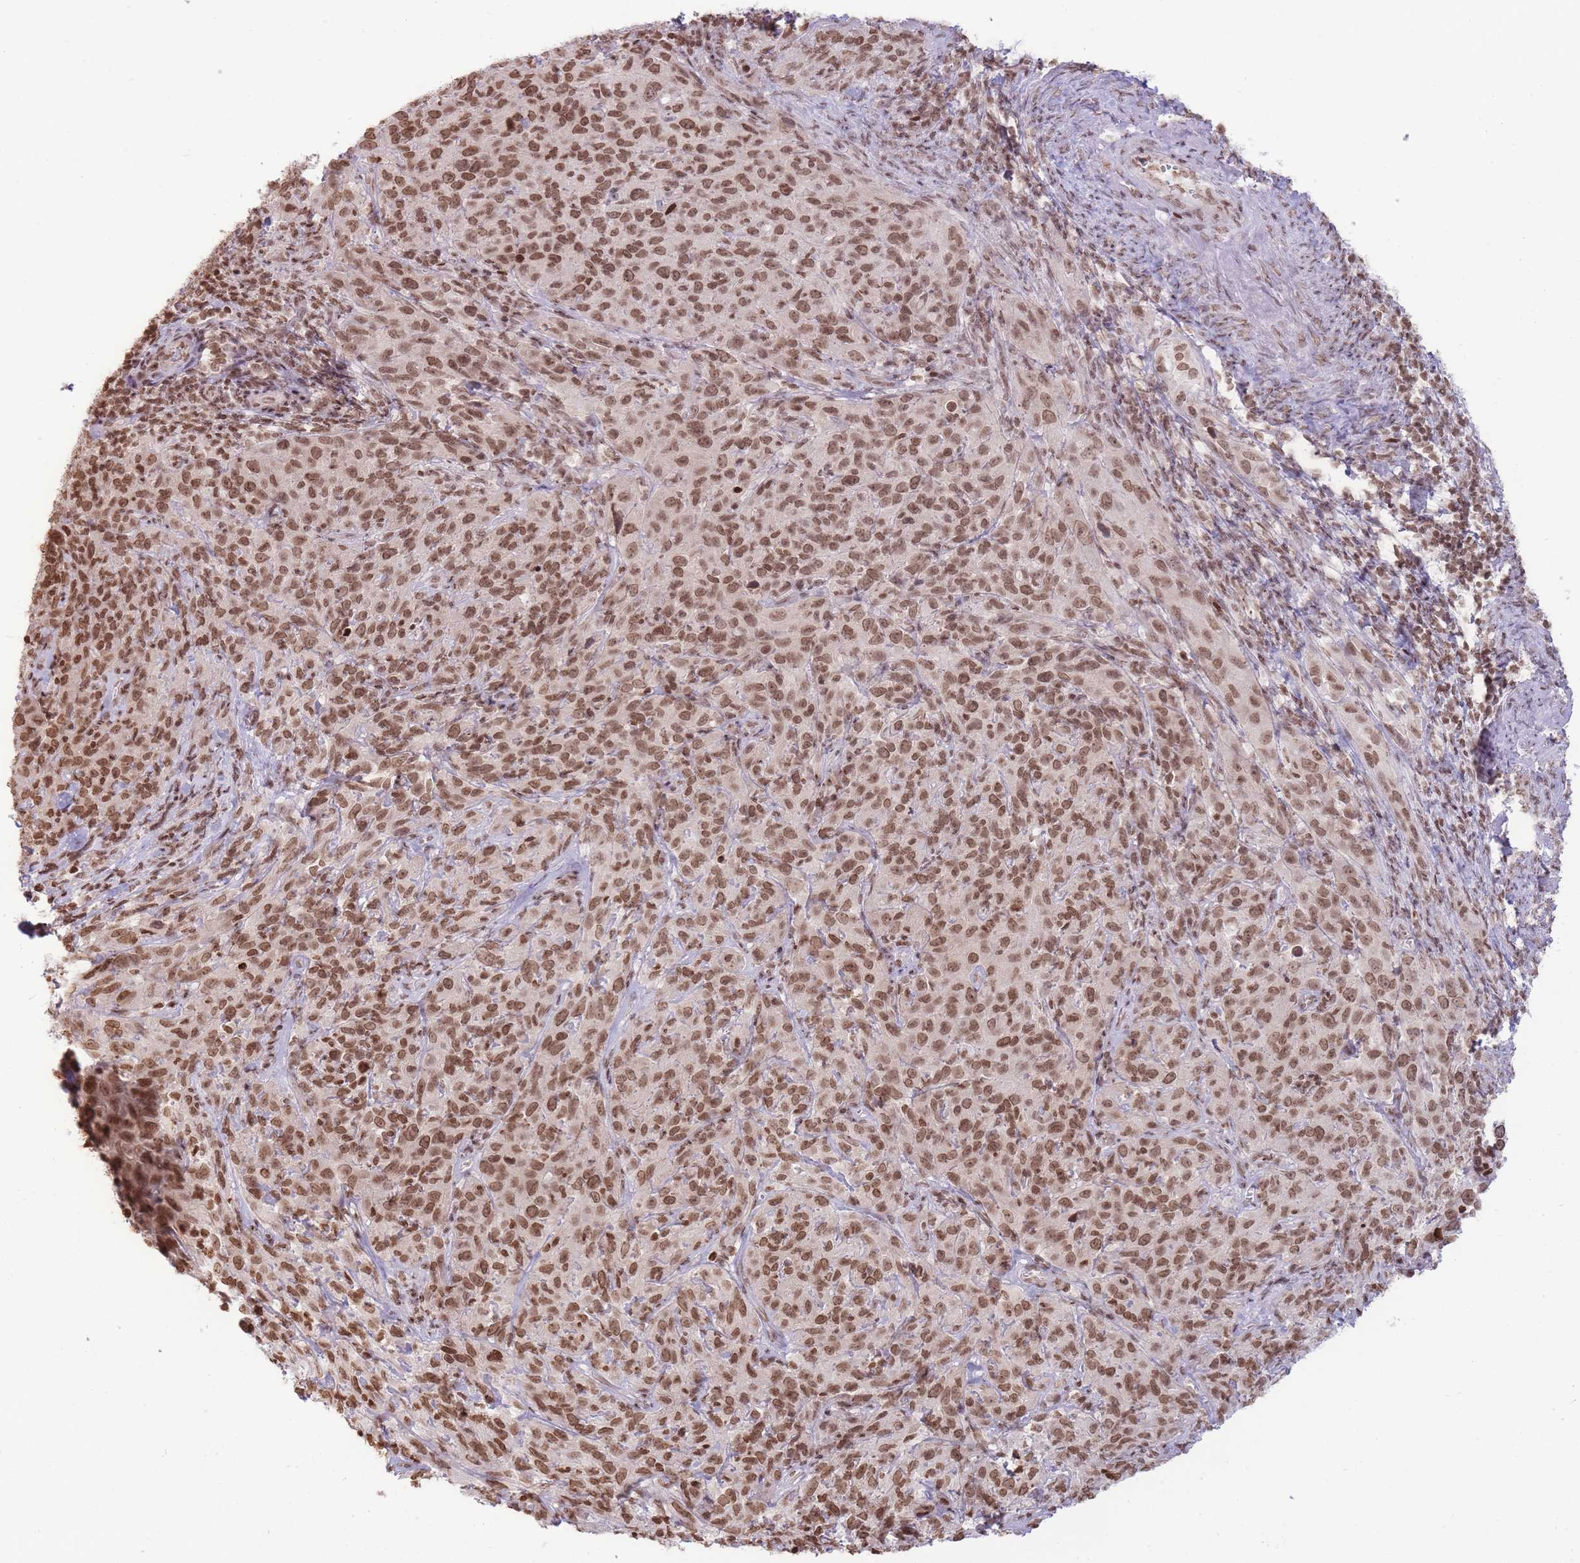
{"staining": {"intensity": "moderate", "quantity": ">75%", "location": "nuclear"}, "tissue": "cervical cancer", "cell_type": "Tumor cells", "image_type": "cancer", "snomed": [{"axis": "morphology", "description": "Squamous cell carcinoma, NOS"}, {"axis": "topography", "description": "Cervix"}], "caption": "The immunohistochemical stain shows moderate nuclear expression in tumor cells of squamous cell carcinoma (cervical) tissue.", "gene": "SHISAL1", "patient": {"sex": "female", "age": 51}}